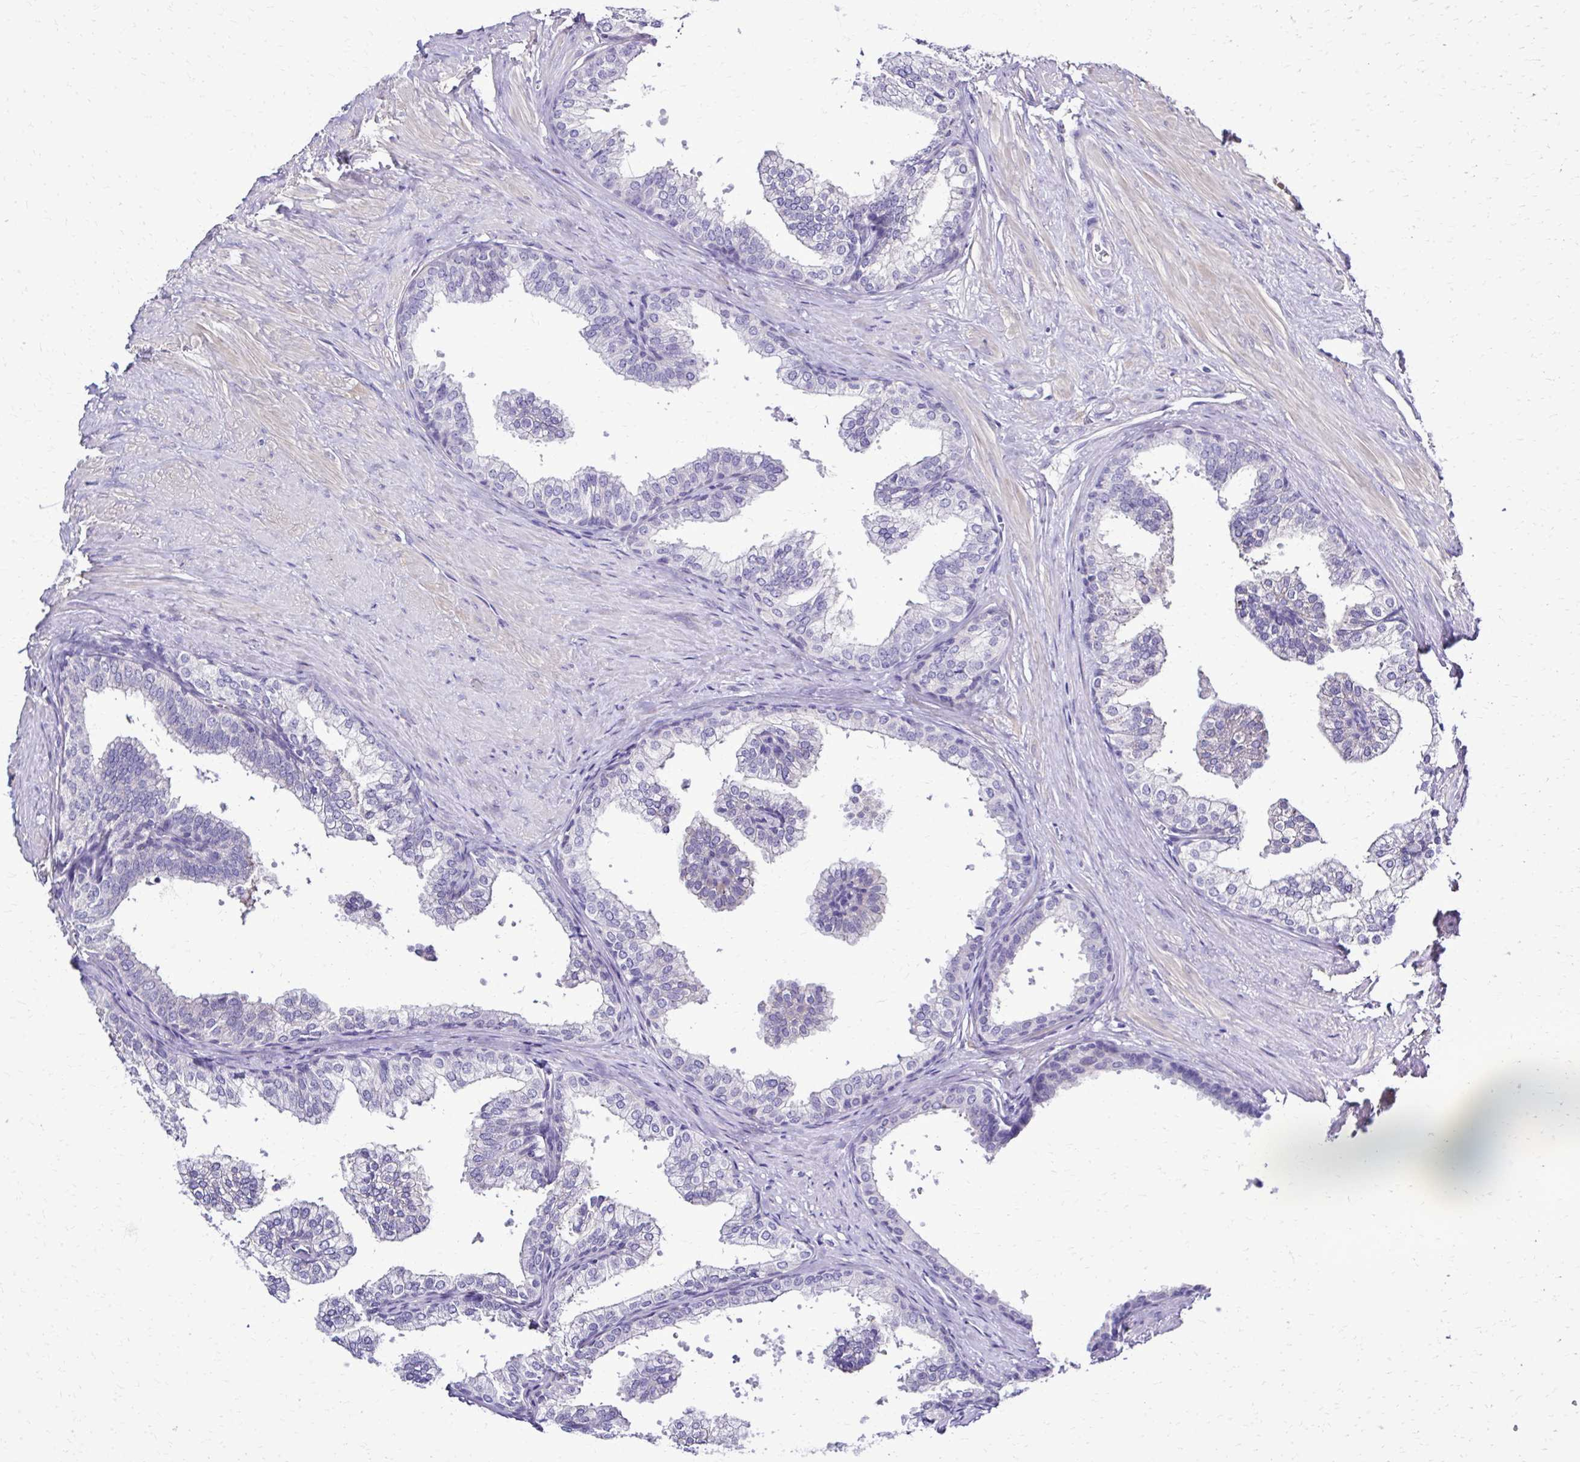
{"staining": {"intensity": "negative", "quantity": "none", "location": "none"}, "tissue": "prostate", "cell_type": "Glandular cells", "image_type": "normal", "snomed": [{"axis": "morphology", "description": "Normal tissue, NOS"}, {"axis": "topography", "description": "Prostate"}, {"axis": "topography", "description": "Peripheral nerve tissue"}], "caption": "Glandular cells show no significant expression in benign prostate.", "gene": "RASL11B", "patient": {"sex": "male", "age": 55}}